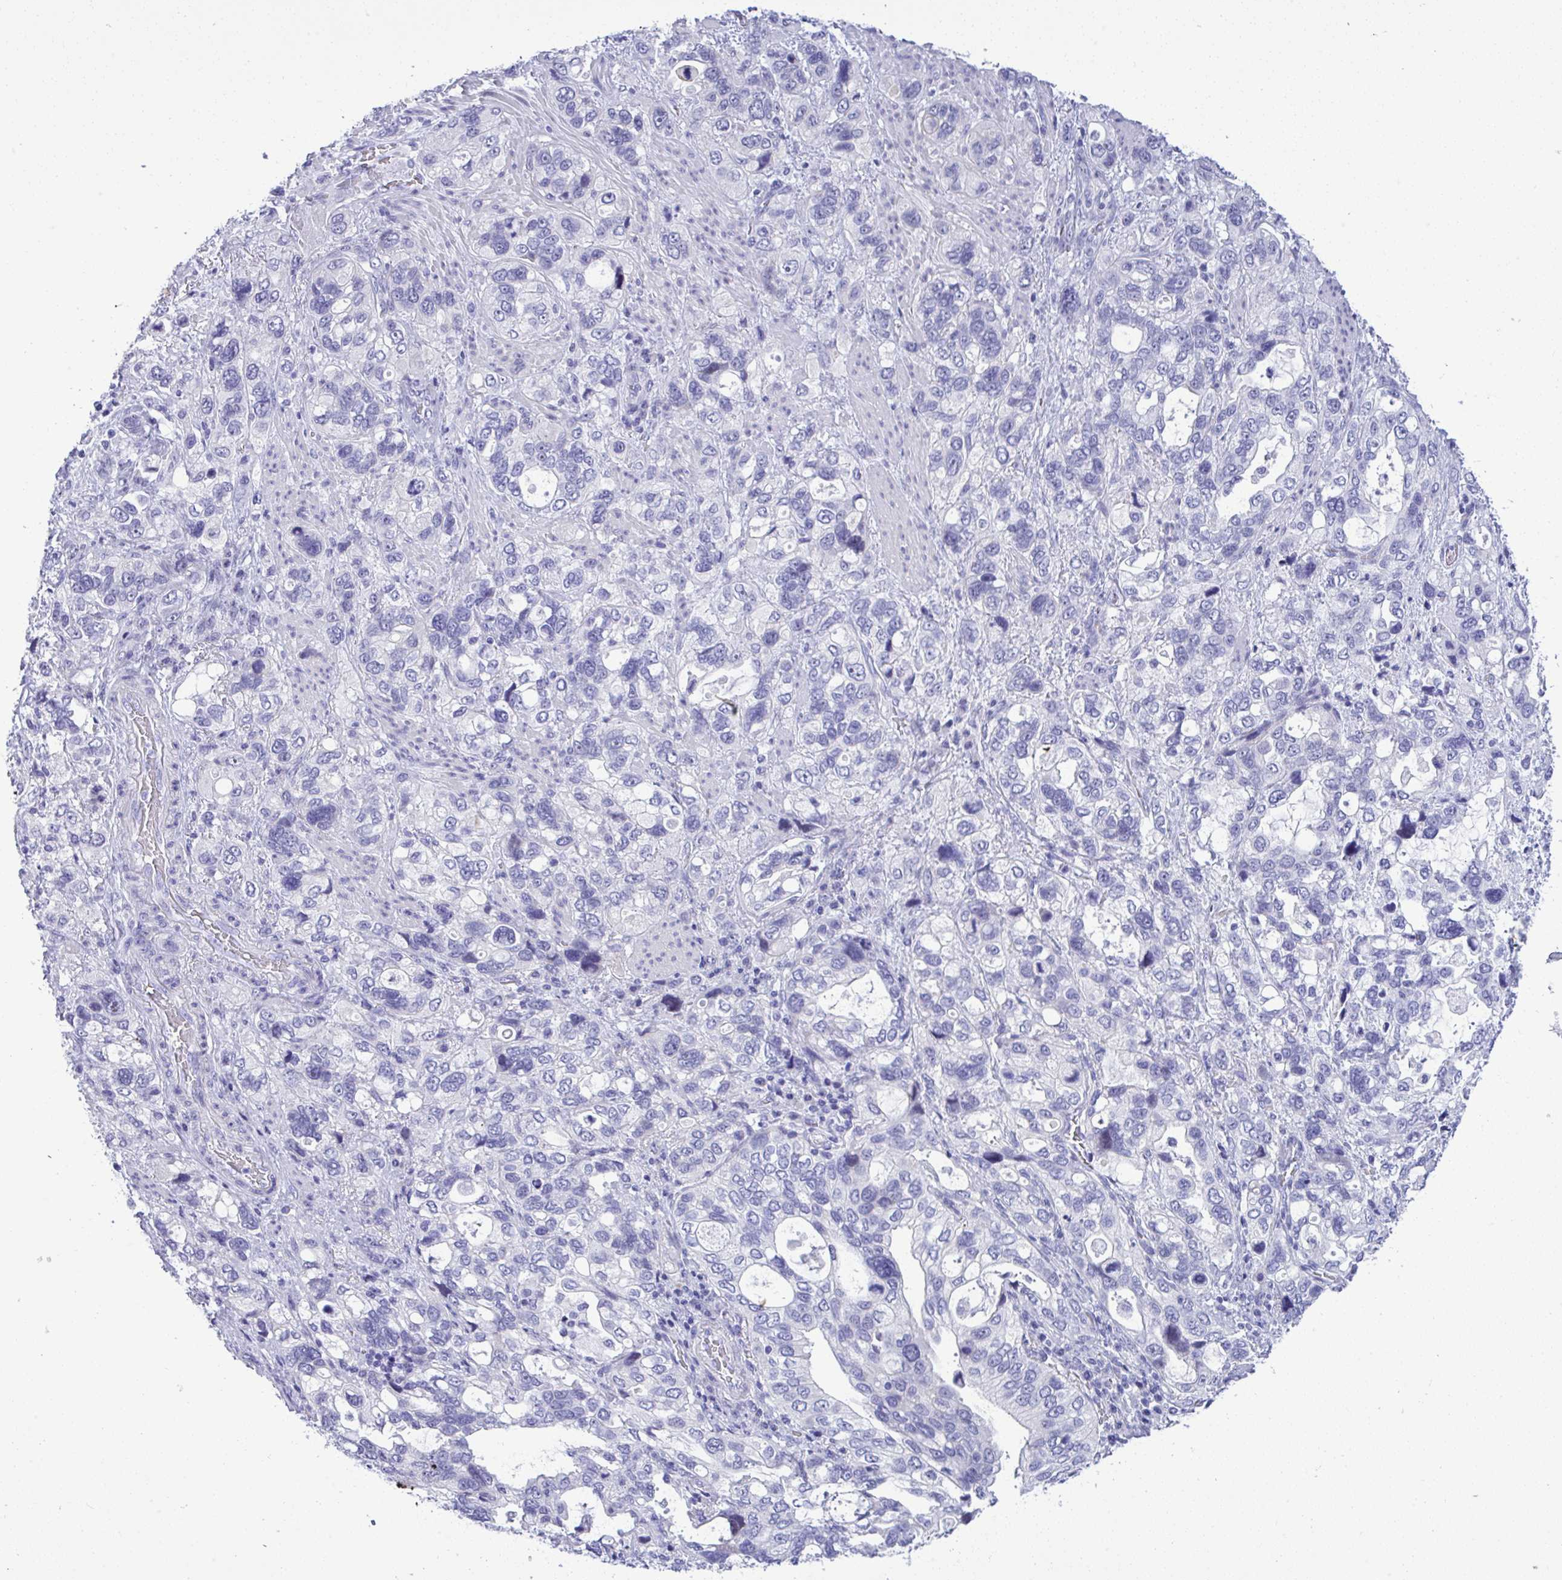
{"staining": {"intensity": "negative", "quantity": "none", "location": "none"}, "tissue": "stomach cancer", "cell_type": "Tumor cells", "image_type": "cancer", "snomed": [{"axis": "morphology", "description": "Adenocarcinoma, NOS"}, {"axis": "topography", "description": "Stomach, upper"}], "caption": "The image displays no staining of tumor cells in adenocarcinoma (stomach).", "gene": "YBX2", "patient": {"sex": "female", "age": 81}}